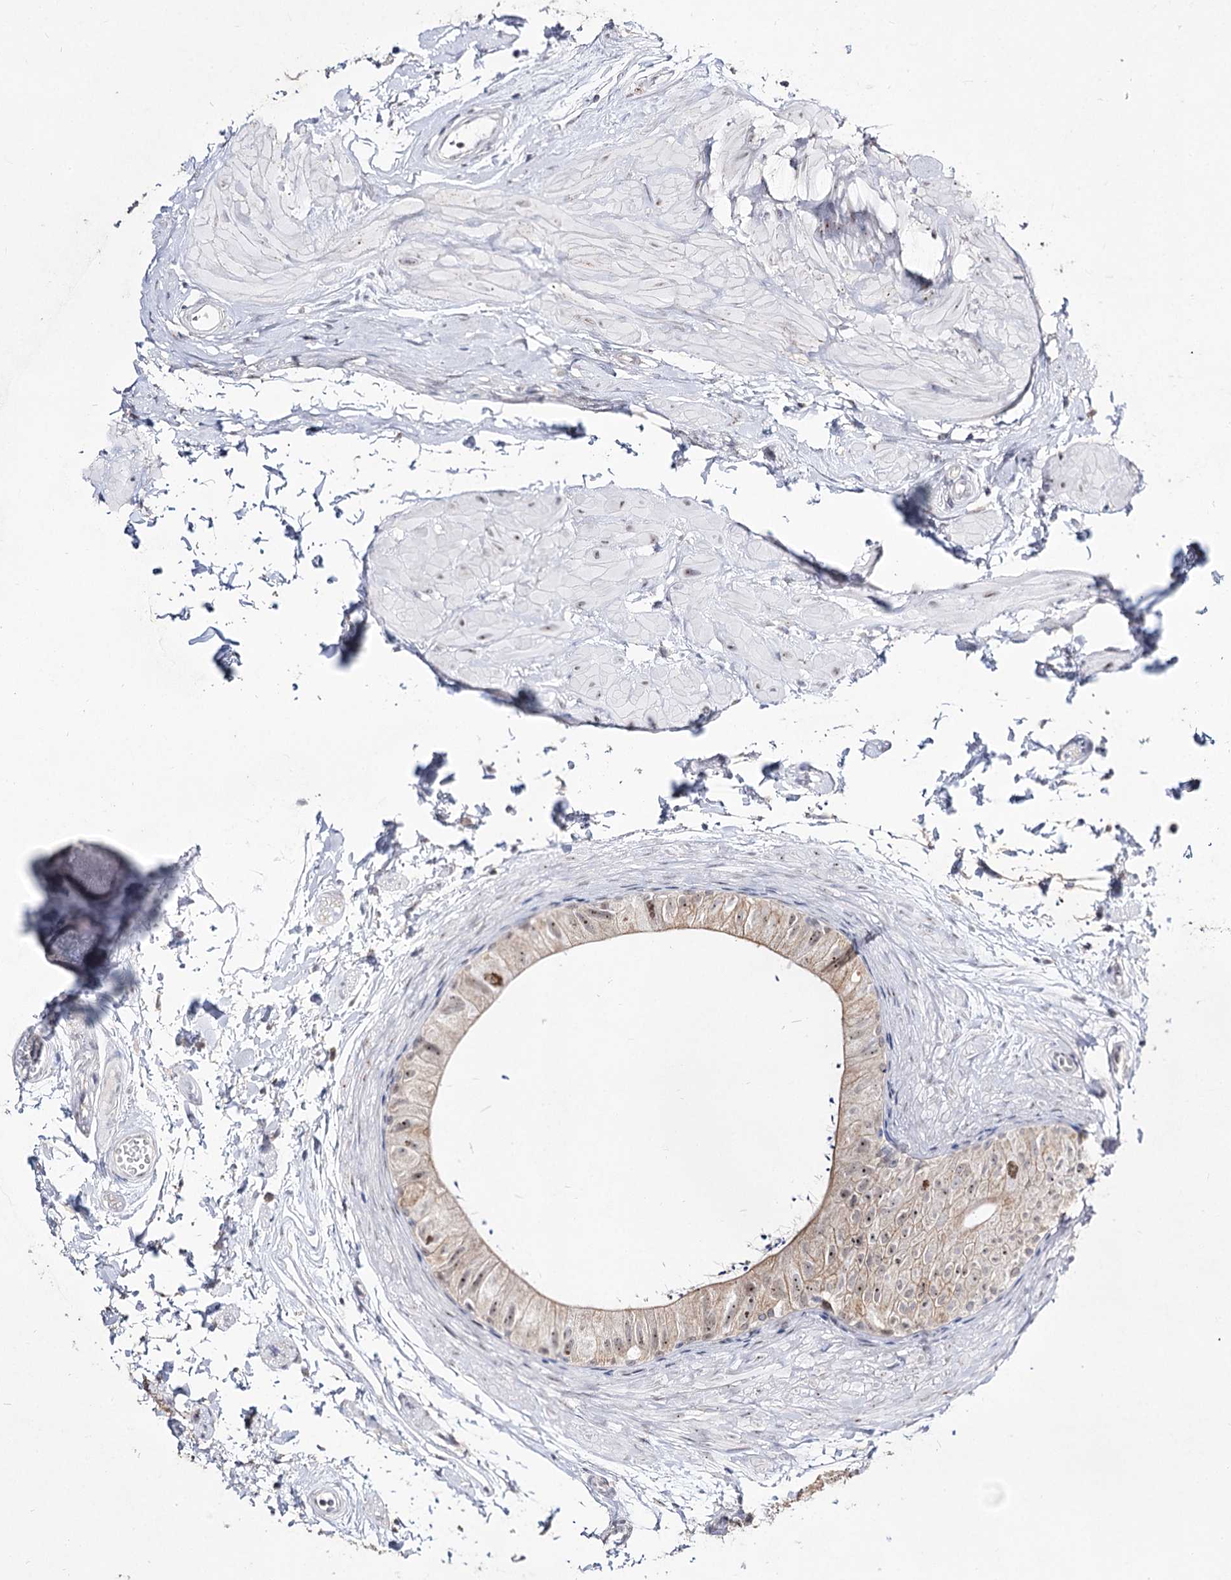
{"staining": {"intensity": "weak", "quantity": "25%-75%", "location": "cytoplasmic/membranous,nuclear"}, "tissue": "epididymis", "cell_type": "Glandular cells", "image_type": "normal", "snomed": [{"axis": "morphology", "description": "Normal tissue, NOS"}, {"axis": "topography", "description": "Epididymis"}], "caption": "Immunohistochemistry (DAB) staining of normal epididymis exhibits weak cytoplasmic/membranous,nuclear protein expression in approximately 25%-75% of glandular cells. Using DAB (brown) and hematoxylin (blue) stains, captured at high magnification using brightfield microscopy.", "gene": "DDX50", "patient": {"sex": "male", "age": 50}}